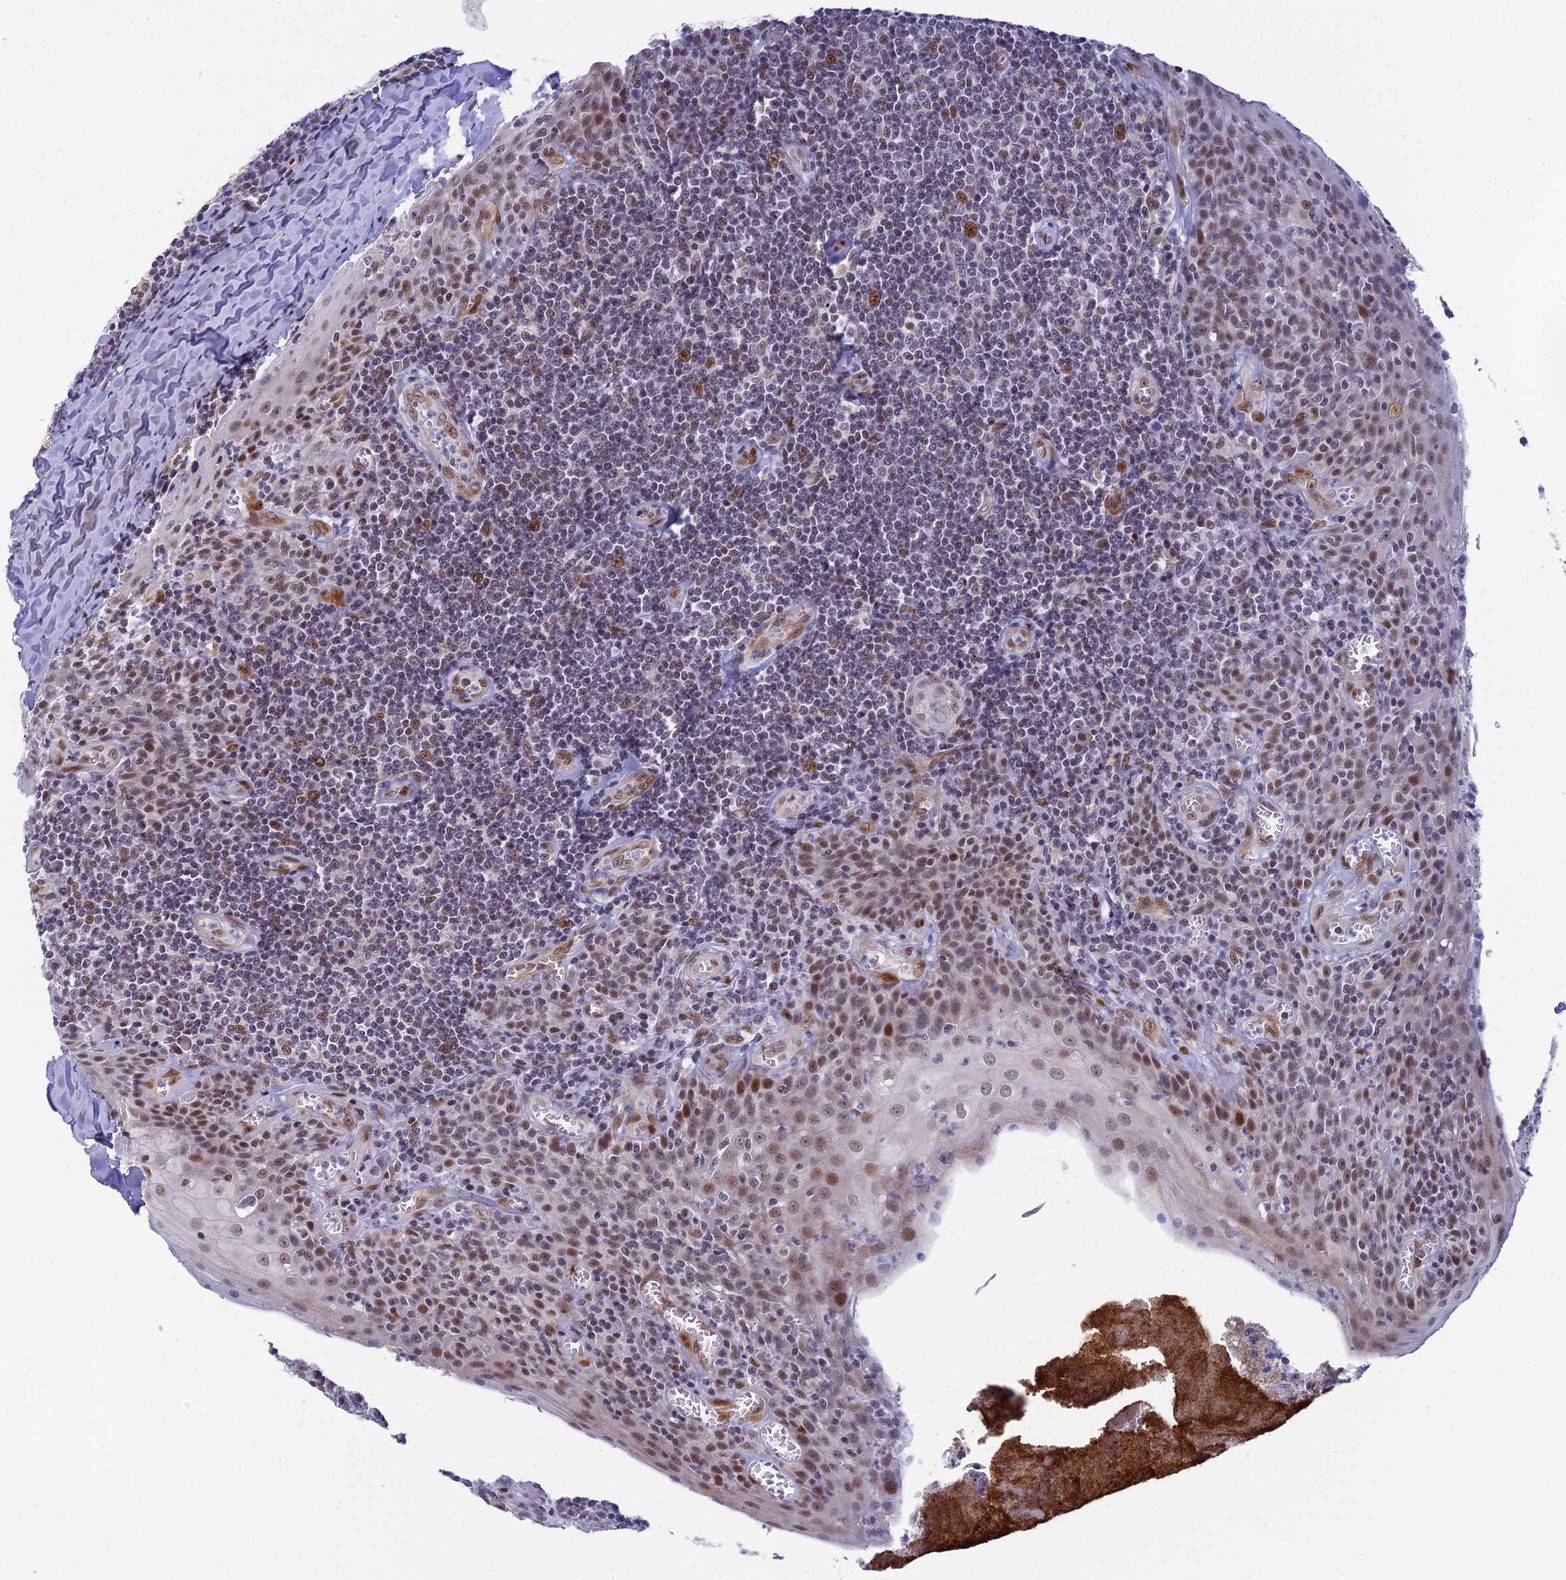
{"staining": {"intensity": "moderate", "quantity": "<25%", "location": "nuclear"}, "tissue": "tonsil", "cell_type": "Germinal center cells", "image_type": "normal", "snomed": [{"axis": "morphology", "description": "Normal tissue, NOS"}, {"axis": "topography", "description": "Tonsil"}], "caption": "IHC micrograph of unremarkable human tonsil stained for a protein (brown), which reveals low levels of moderate nuclear positivity in approximately <25% of germinal center cells.", "gene": "CLK4", "patient": {"sex": "male", "age": 27}}